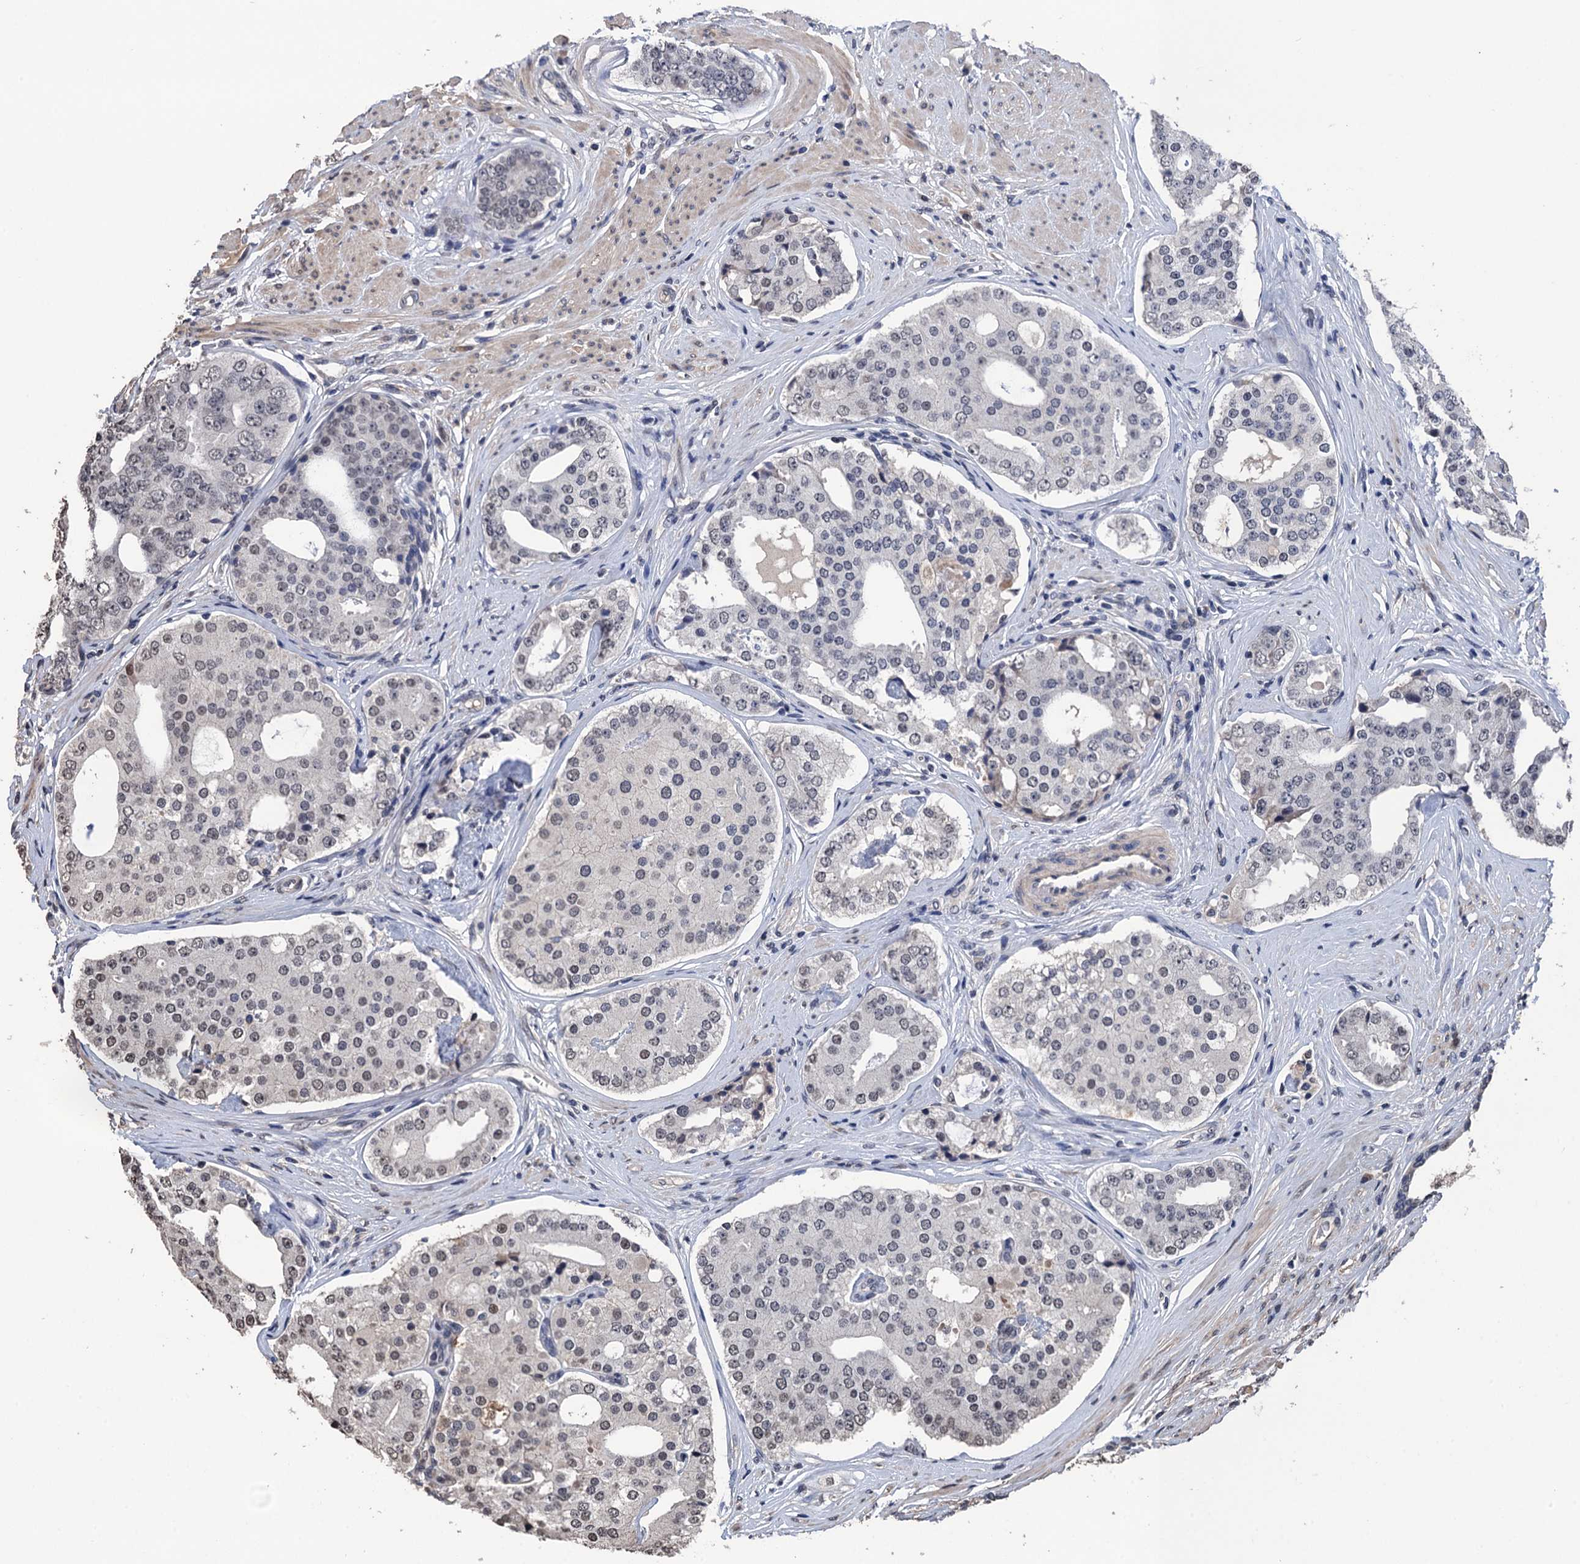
{"staining": {"intensity": "weak", "quantity": "<25%", "location": "nuclear"}, "tissue": "prostate cancer", "cell_type": "Tumor cells", "image_type": "cancer", "snomed": [{"axis": "morphology", "description": "Adenocarcinoma, High grade"}, {"axis": "topography", "description": "Prostate"}], "caption": "High-grade adenocarcinoma (prostate) was stained to show a protein in brown. There is no significant expression in tumor cells.", "gene": "ART5", "patient": {"sex": "male", "age": 56}}